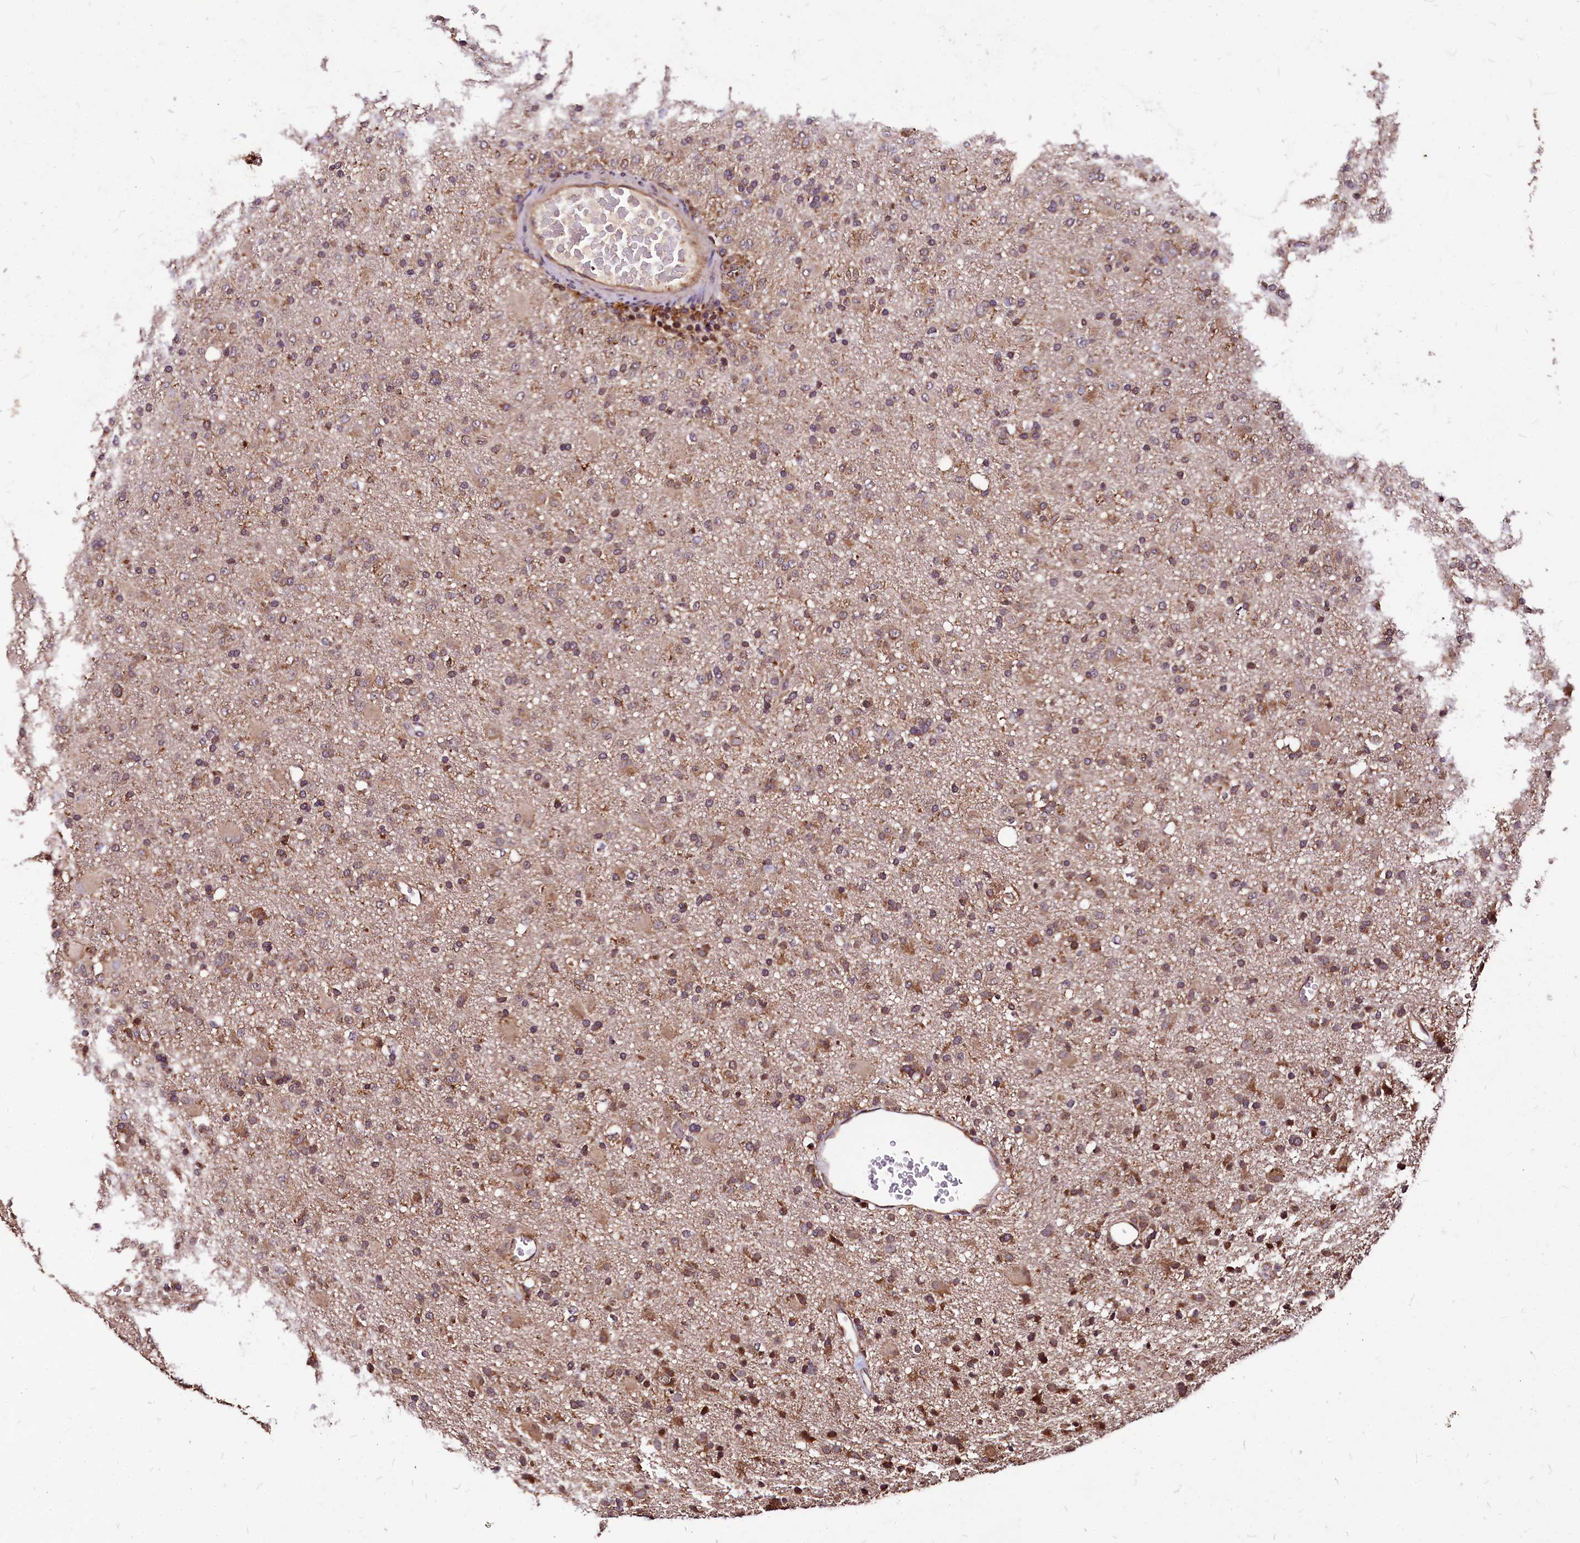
{"staining": {"intensity": "moderate", "quantity": "25%-75%", "location": "cytoplasmic/membranous"}, "tissue": "glioma", "cell_type": "Tumor cells", "image_type": "cancer", "snomed": [{"axis": "morphology", "description": "Glioma, malignant, Low grade"}, {"axis": "topography", "description": "Brain"}], "caption": "Immunohistochemical staining of glioma displays medium levels of moderate cytoplasmic/membranous positivity in about 25%-75% of tumor cells.", "gene": "LRSAM1", "patient": {"sex": "male", "age": 65}}